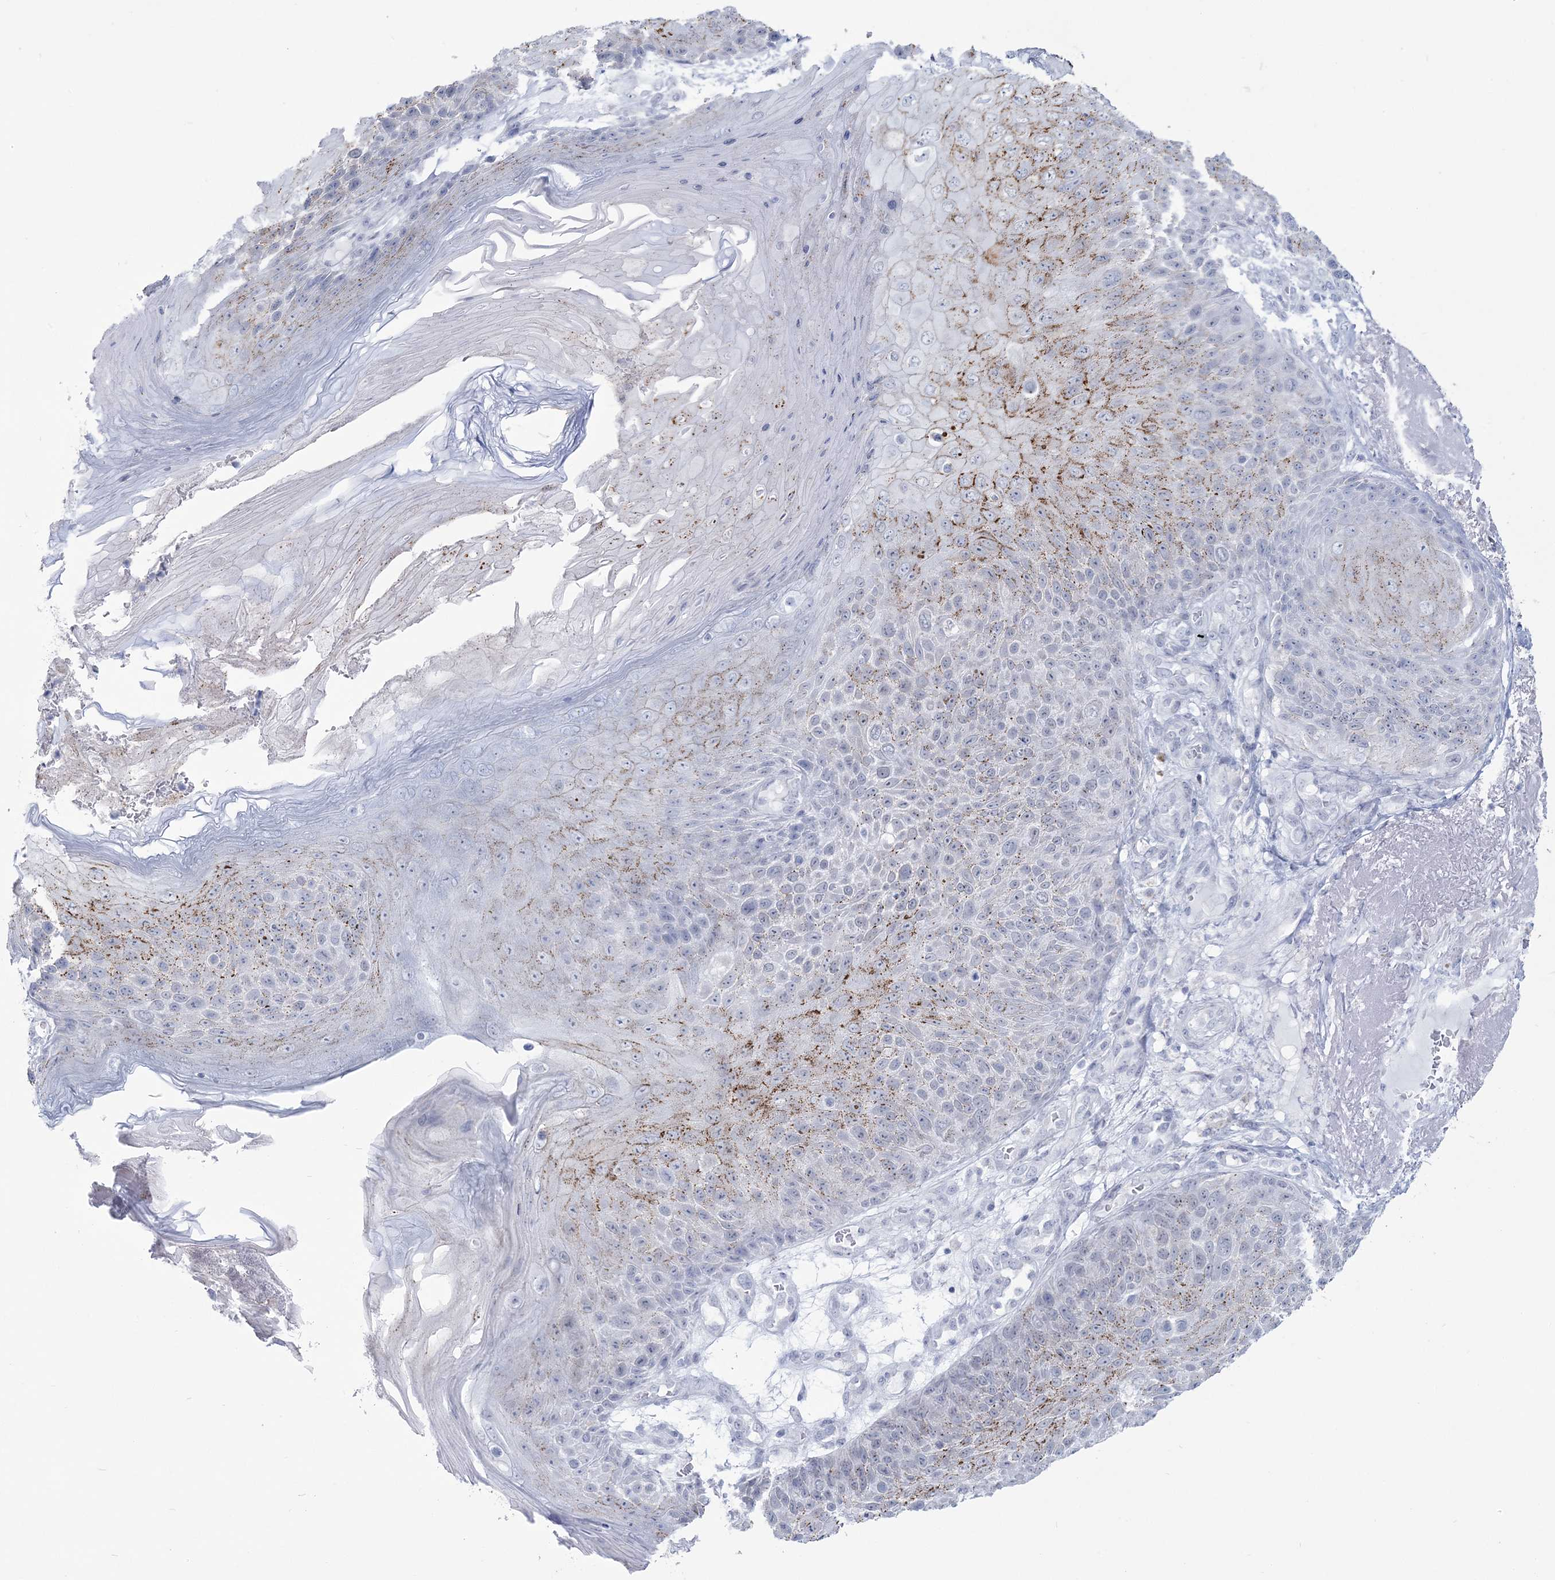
{"staining": {"intensity": "moderate", "quantity": "<25%", "location": "cytoplasmic/membranous"}, "tissue": "skin cancer", "cell_type": "Tumor cells", "image_type": "cancer", "snomed": [{"axis": "morphology", "description": "Squamous cell carcinoma, NOS"}, {"axis": "topography", "description": "Skin"}], "caption": "This histopathology image displays skin cancer (squamous cell carcinoma) stained with immunohistochemistry to label a protein in brown. The cytoplasmic/membranous of tumor cells show moderate positivity for the protein. Nuclei are counter-stained blue.", "gene": "ZNF843", "patient": {"sex": "female", "age": 88}}